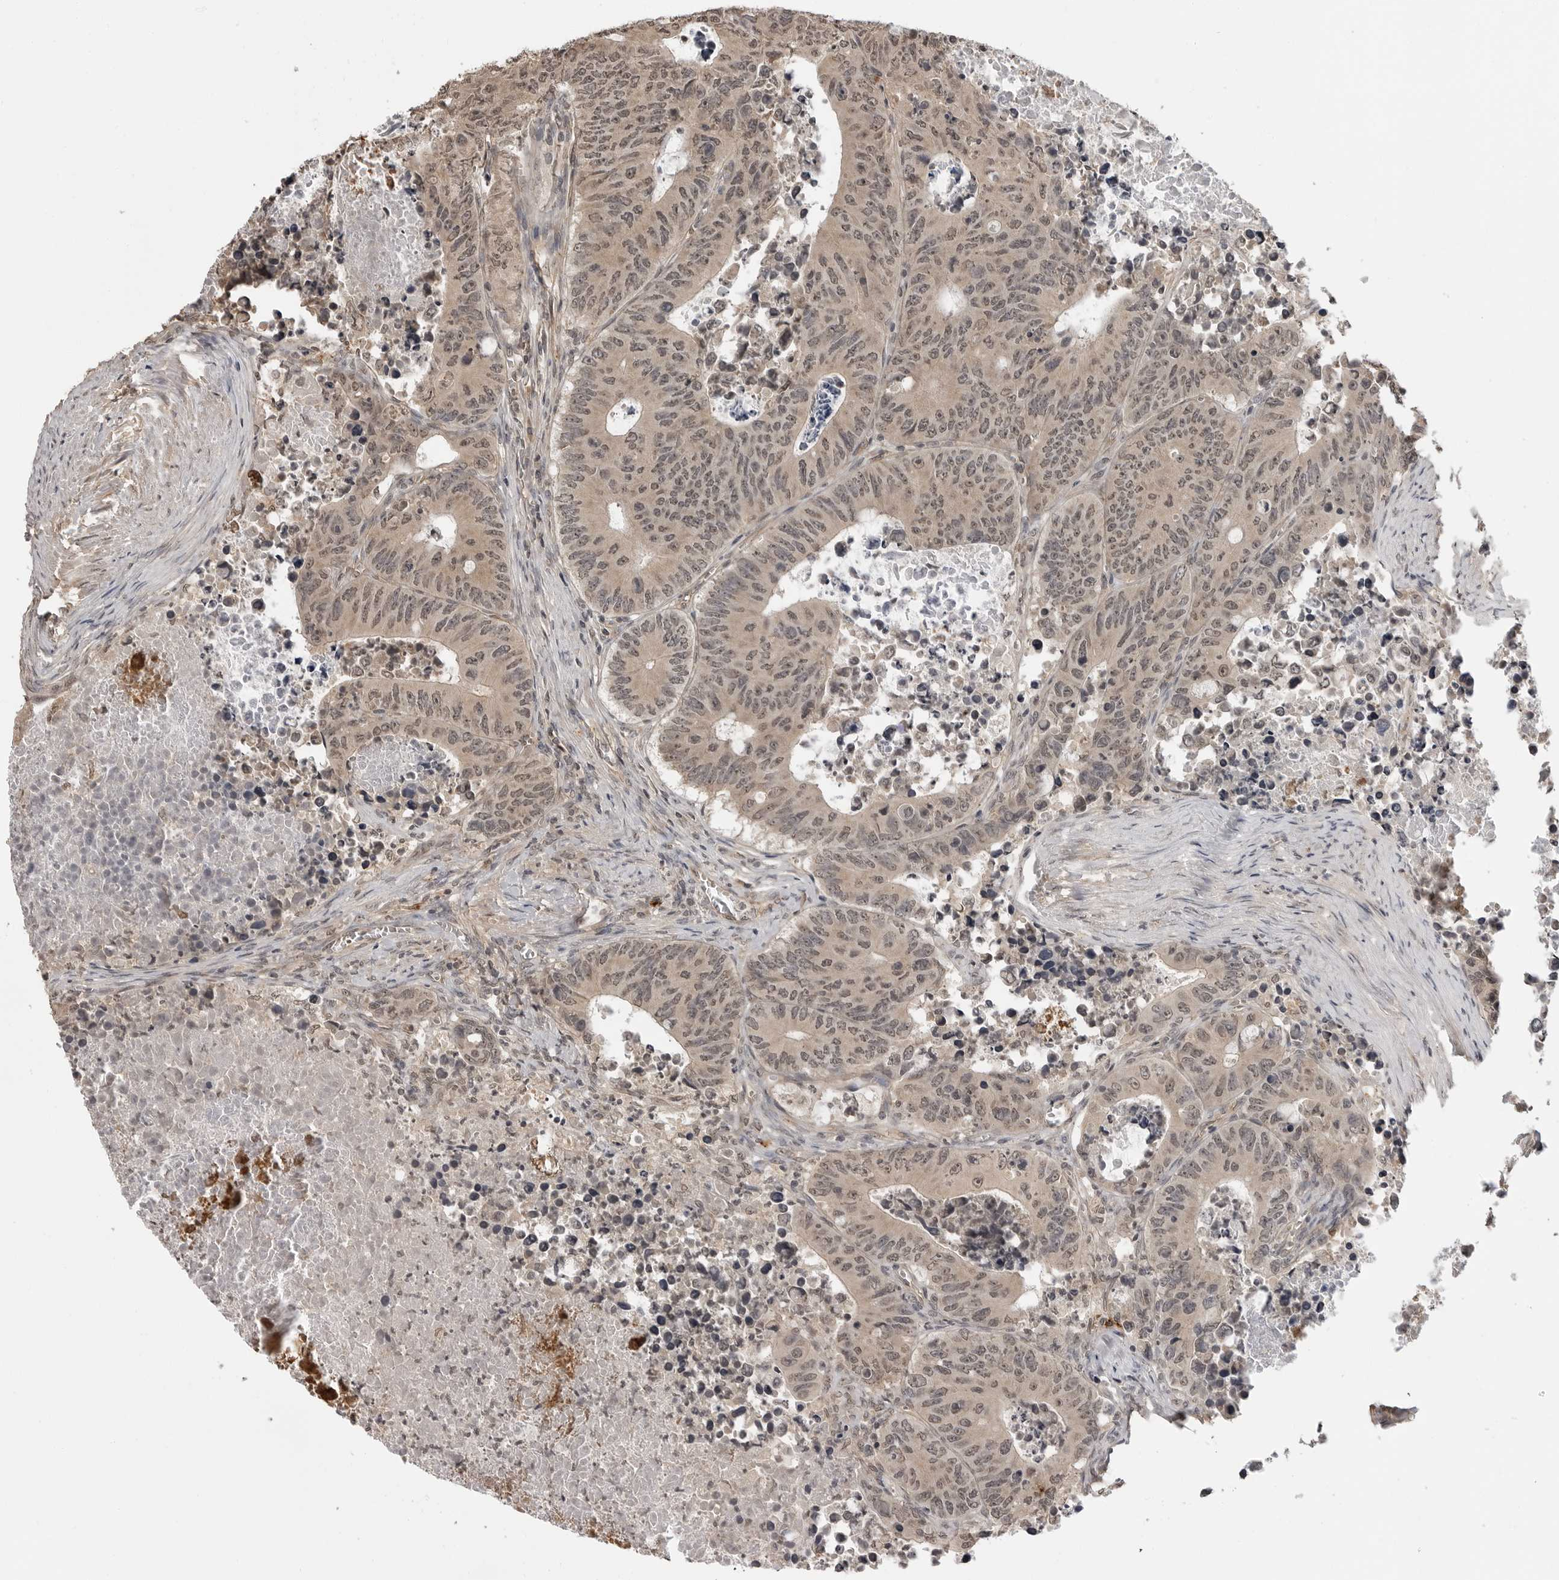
{"staining": {"intensity": "weak", "quantity": "25%-75%", "location": "nuclear"}, "tissue": "colorectal cancer", "cell_type": "Tumor cells", "image_type": "cancer", "snomed": [{"axis": "morphology", "description": "Adenocarcinoma, NOS"}, {"axis": "topography", "description": "Colon"}], "caption": "Weak nuclear protein staining is present in about 25%-75% of tumor cells in colorectal cancer. Immunohistochemistry stains the protein in brown and the nuclei are stained blue.", "gene": "IL24", "patient": {"sex": "male", "age": 87}}